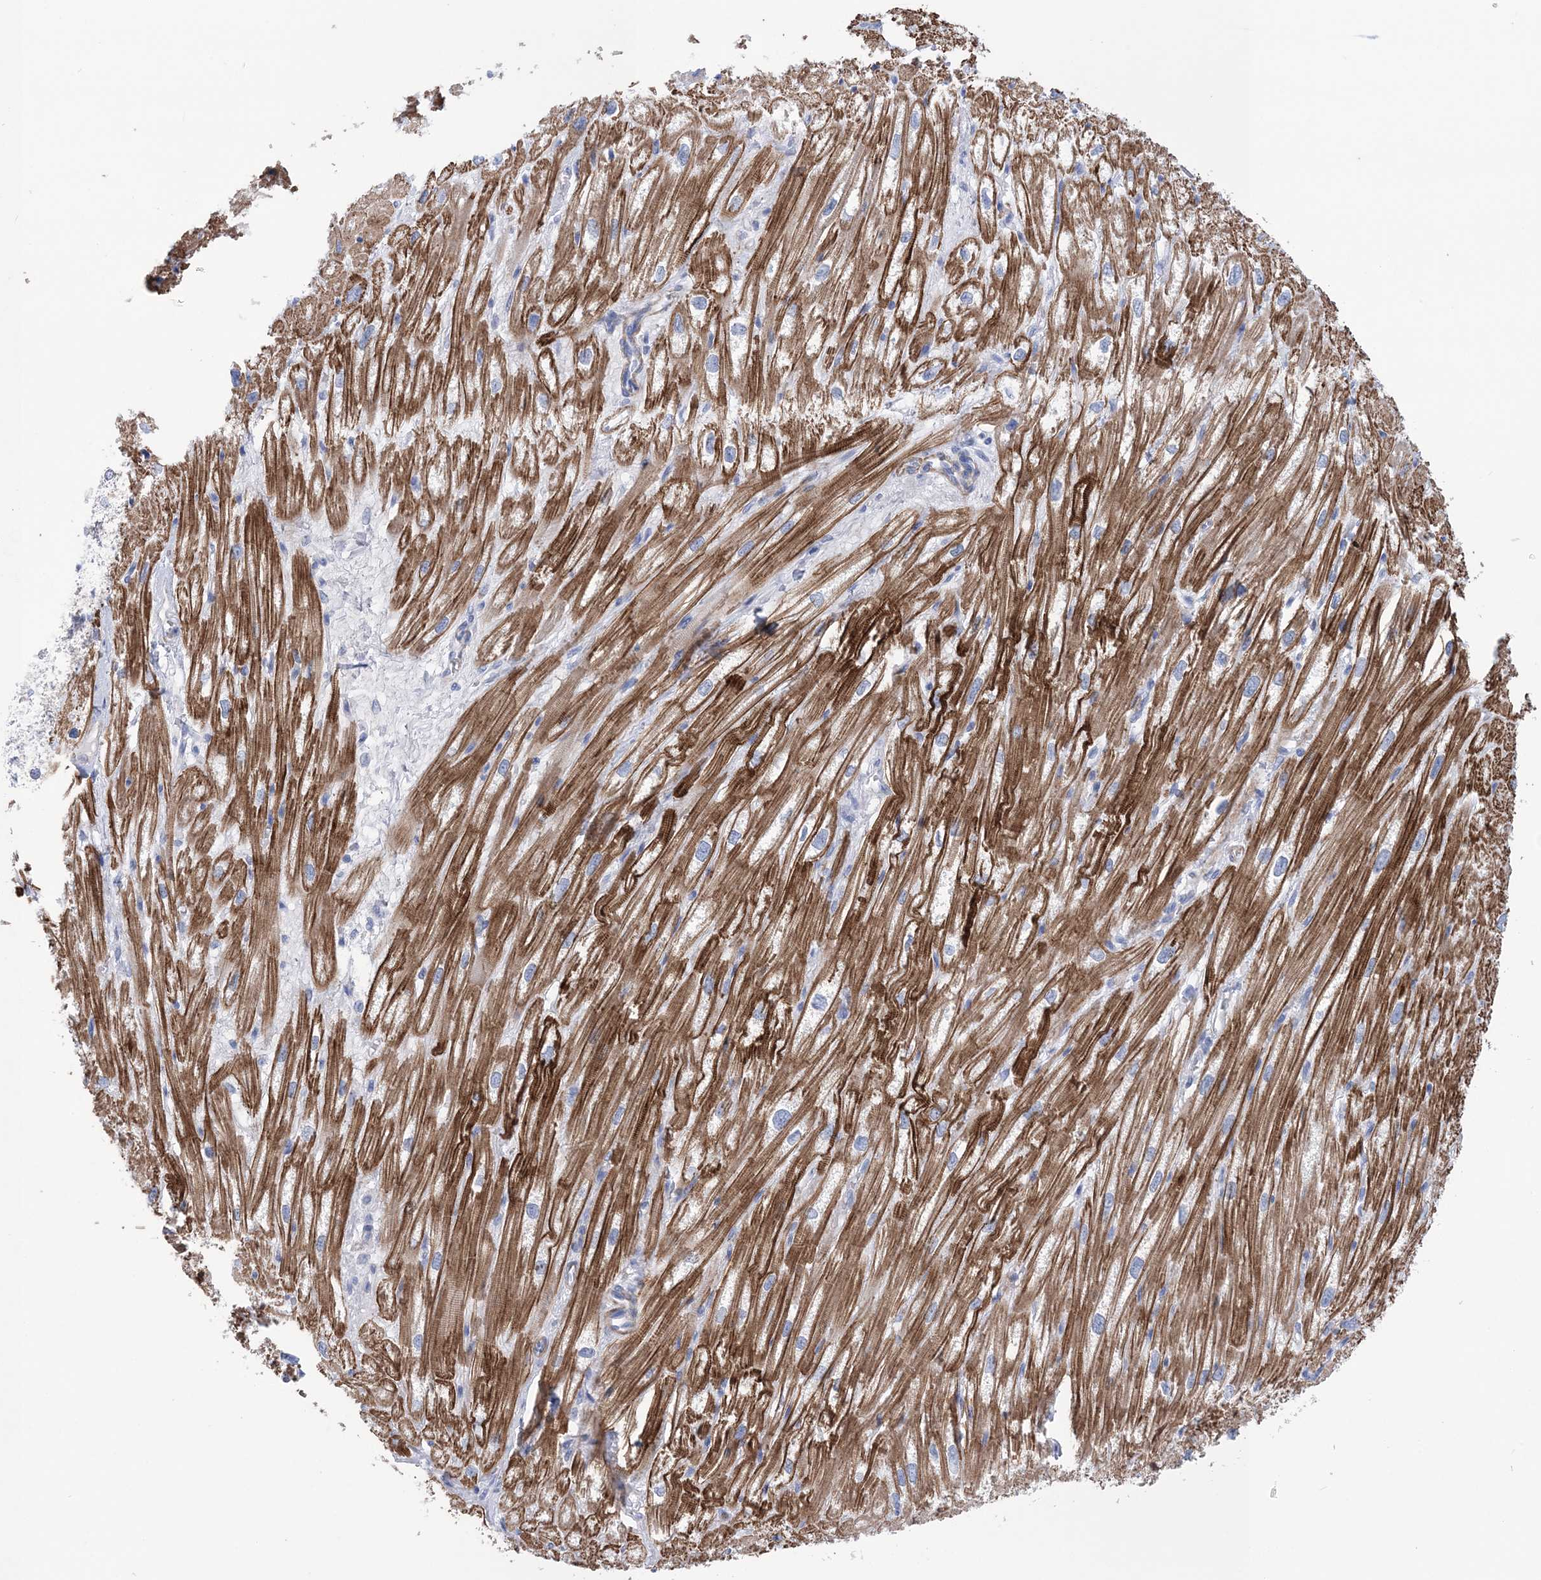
{"staining": {"intensity": "strong", "quantity": ">75%", "location": "cytoplasmic/membranous"}, "tissue": "heart muscle", "cell_type": "Cardiomyocytes", "image_type": "normal", "snomed": [{"axis": "morphology", "description": "Normal tissue, NOS"}, {"axis": "topography", "description": "Heart"}], "caption": "A high-resolution image shows immunohistochemistry staining of normal heart muscle, which displays strong cytoplasmic/membranous positivity in approximately >75% of cardiomyocytes.", "gene": "WDR74", "patient": {"sex": "male", "age": 50}}